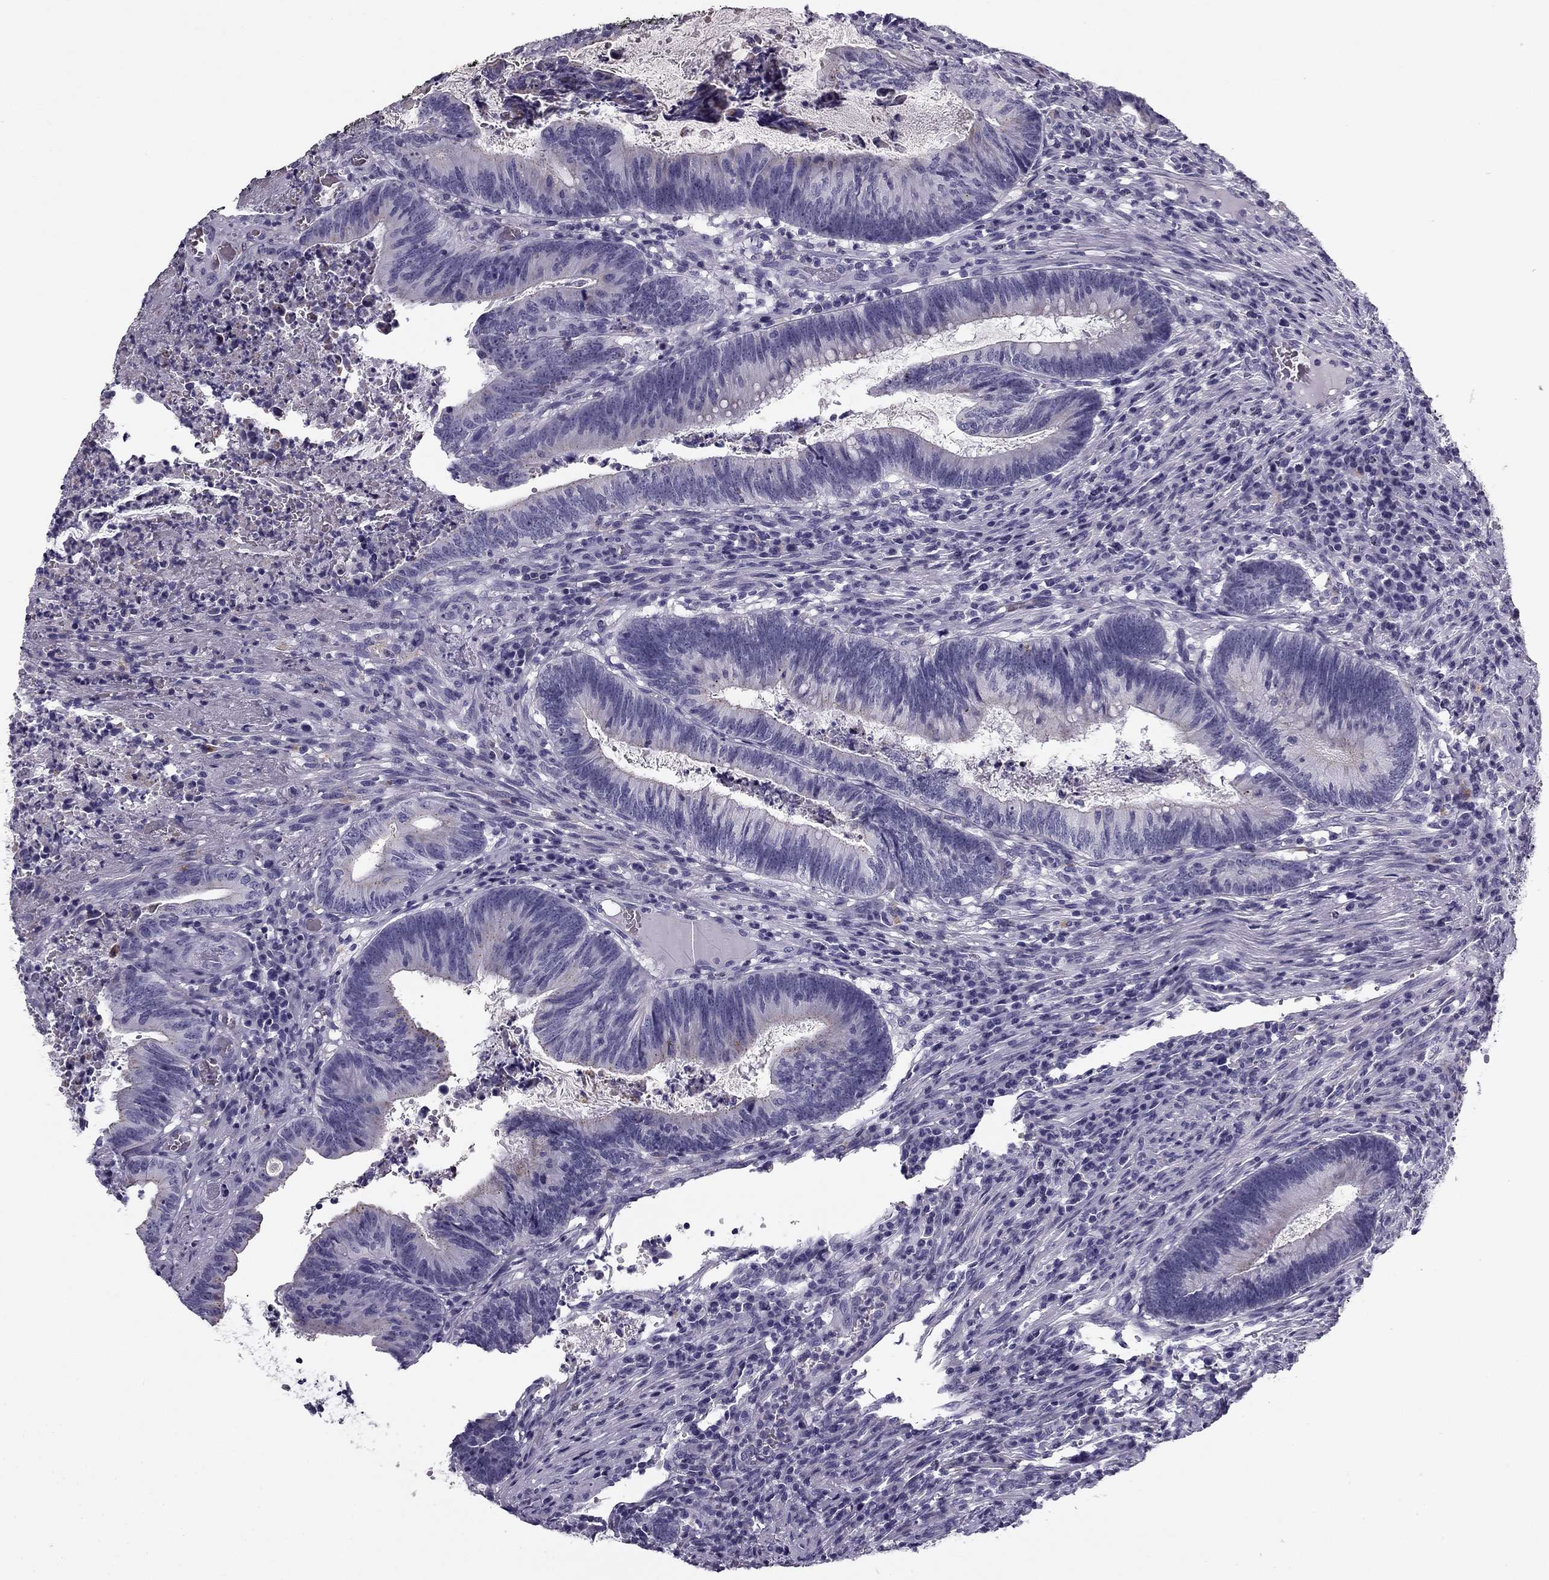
{"staining": {"intensity": "negative", "quantity": "none", "location": "none"}, "tissue": "colorectal cancer", "cell_type": "Tumor cells", "image_type": "cancer", "snomed": [{"axis": "morphology", "description": "Adenocarcinoma, NOS"}, {"axis": "topography", "description": "Colon"}], "caption": "Immunohistochemical staining of colorectal cancer (adenocarcinoma) displays no significant expression in tumor cells.", "gene": "MC5R", "patient": {"sex": "female", "age": 70}}